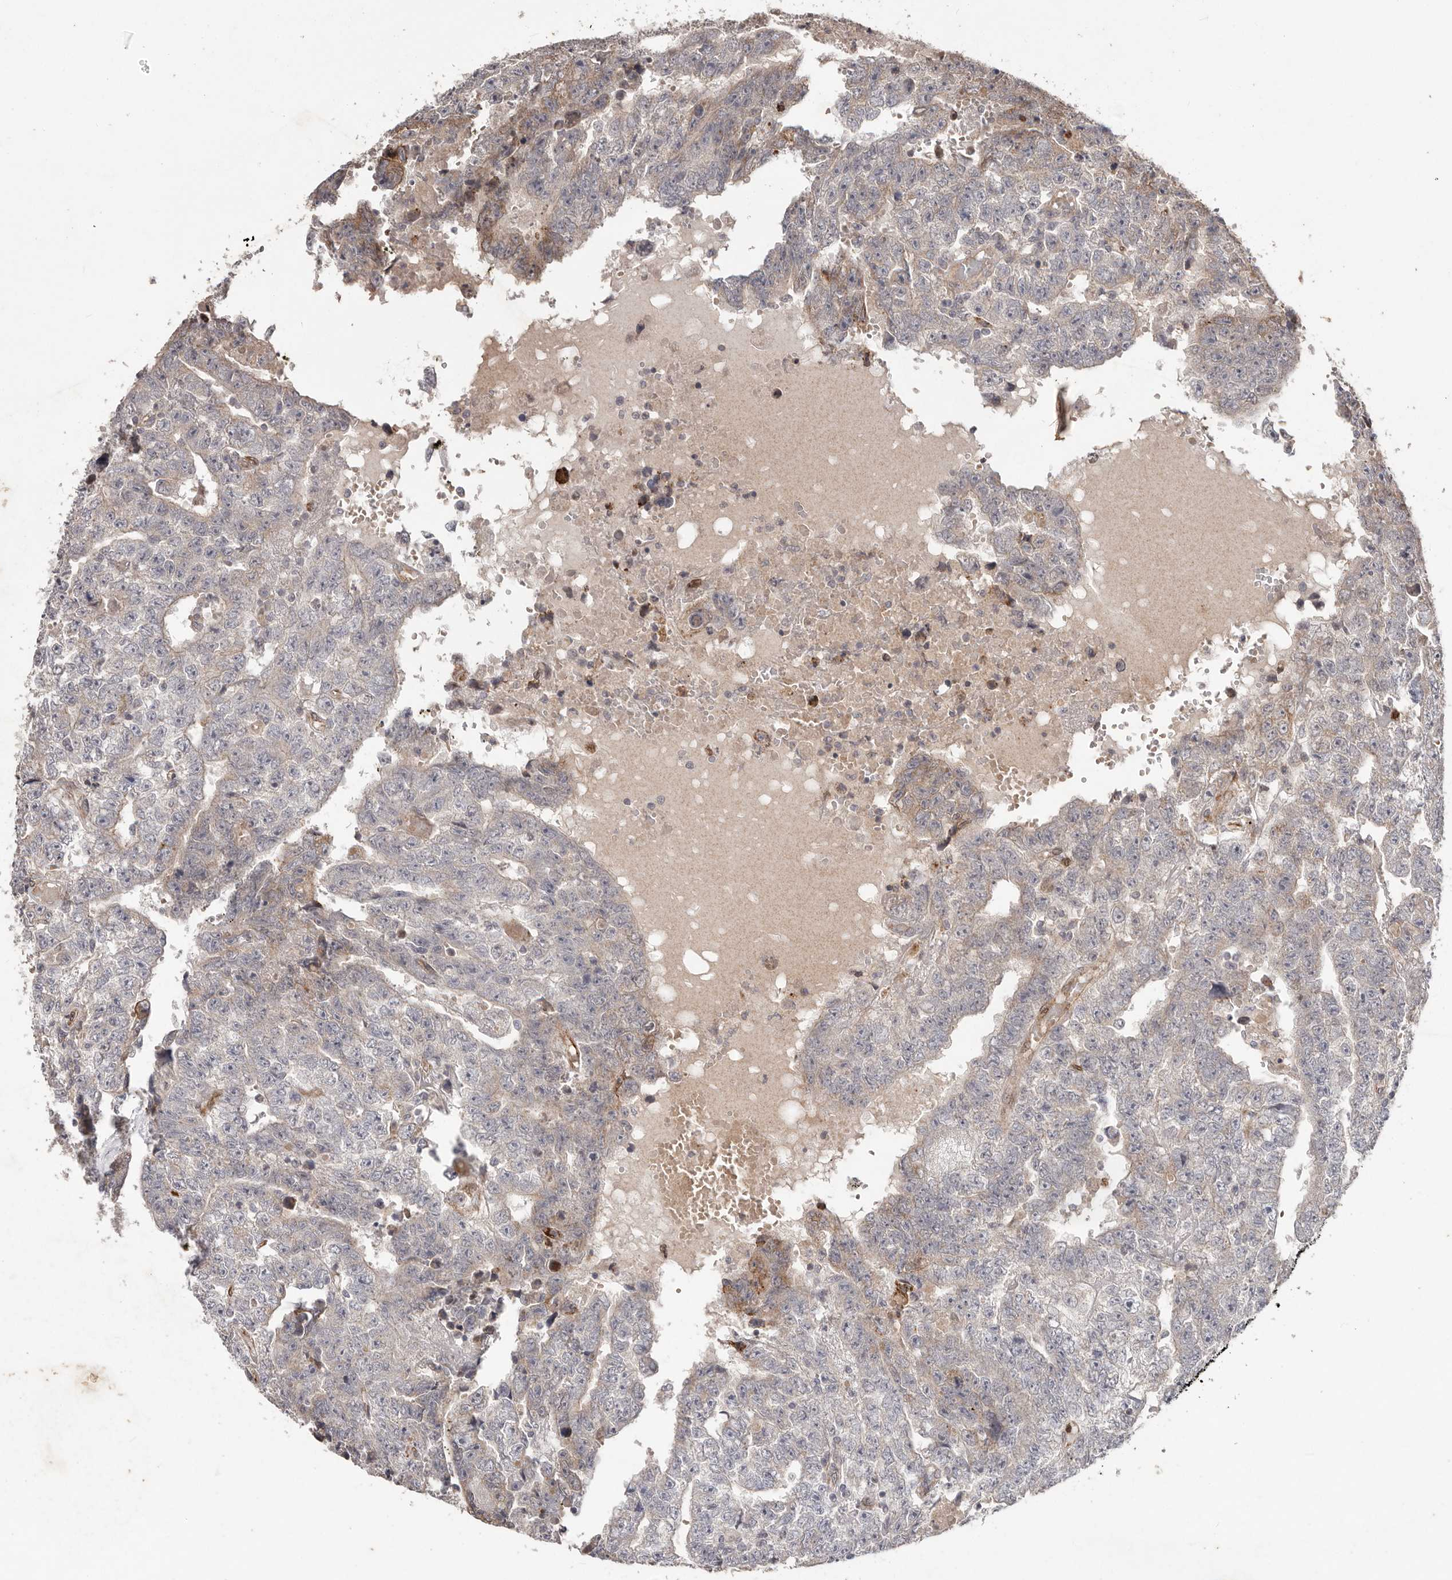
{"staining": {"intensity": "negative", "quantity": "none", "location": "none"}, "tissue": "testis cancer", "cell_type": "Tumor cells", "image_type": "cancer", "snomed": [{"axis": "morphology", "description": "Carcinoma, Embryonal, NOS"}, {"axis": "topography", "description": "Testis"}], "caption": "The image exhibits no staining of tumor cells in embryonal carcinoma (testis).", "gene": "PLOD2", "patient": {"sex": "male", "age": 25}}